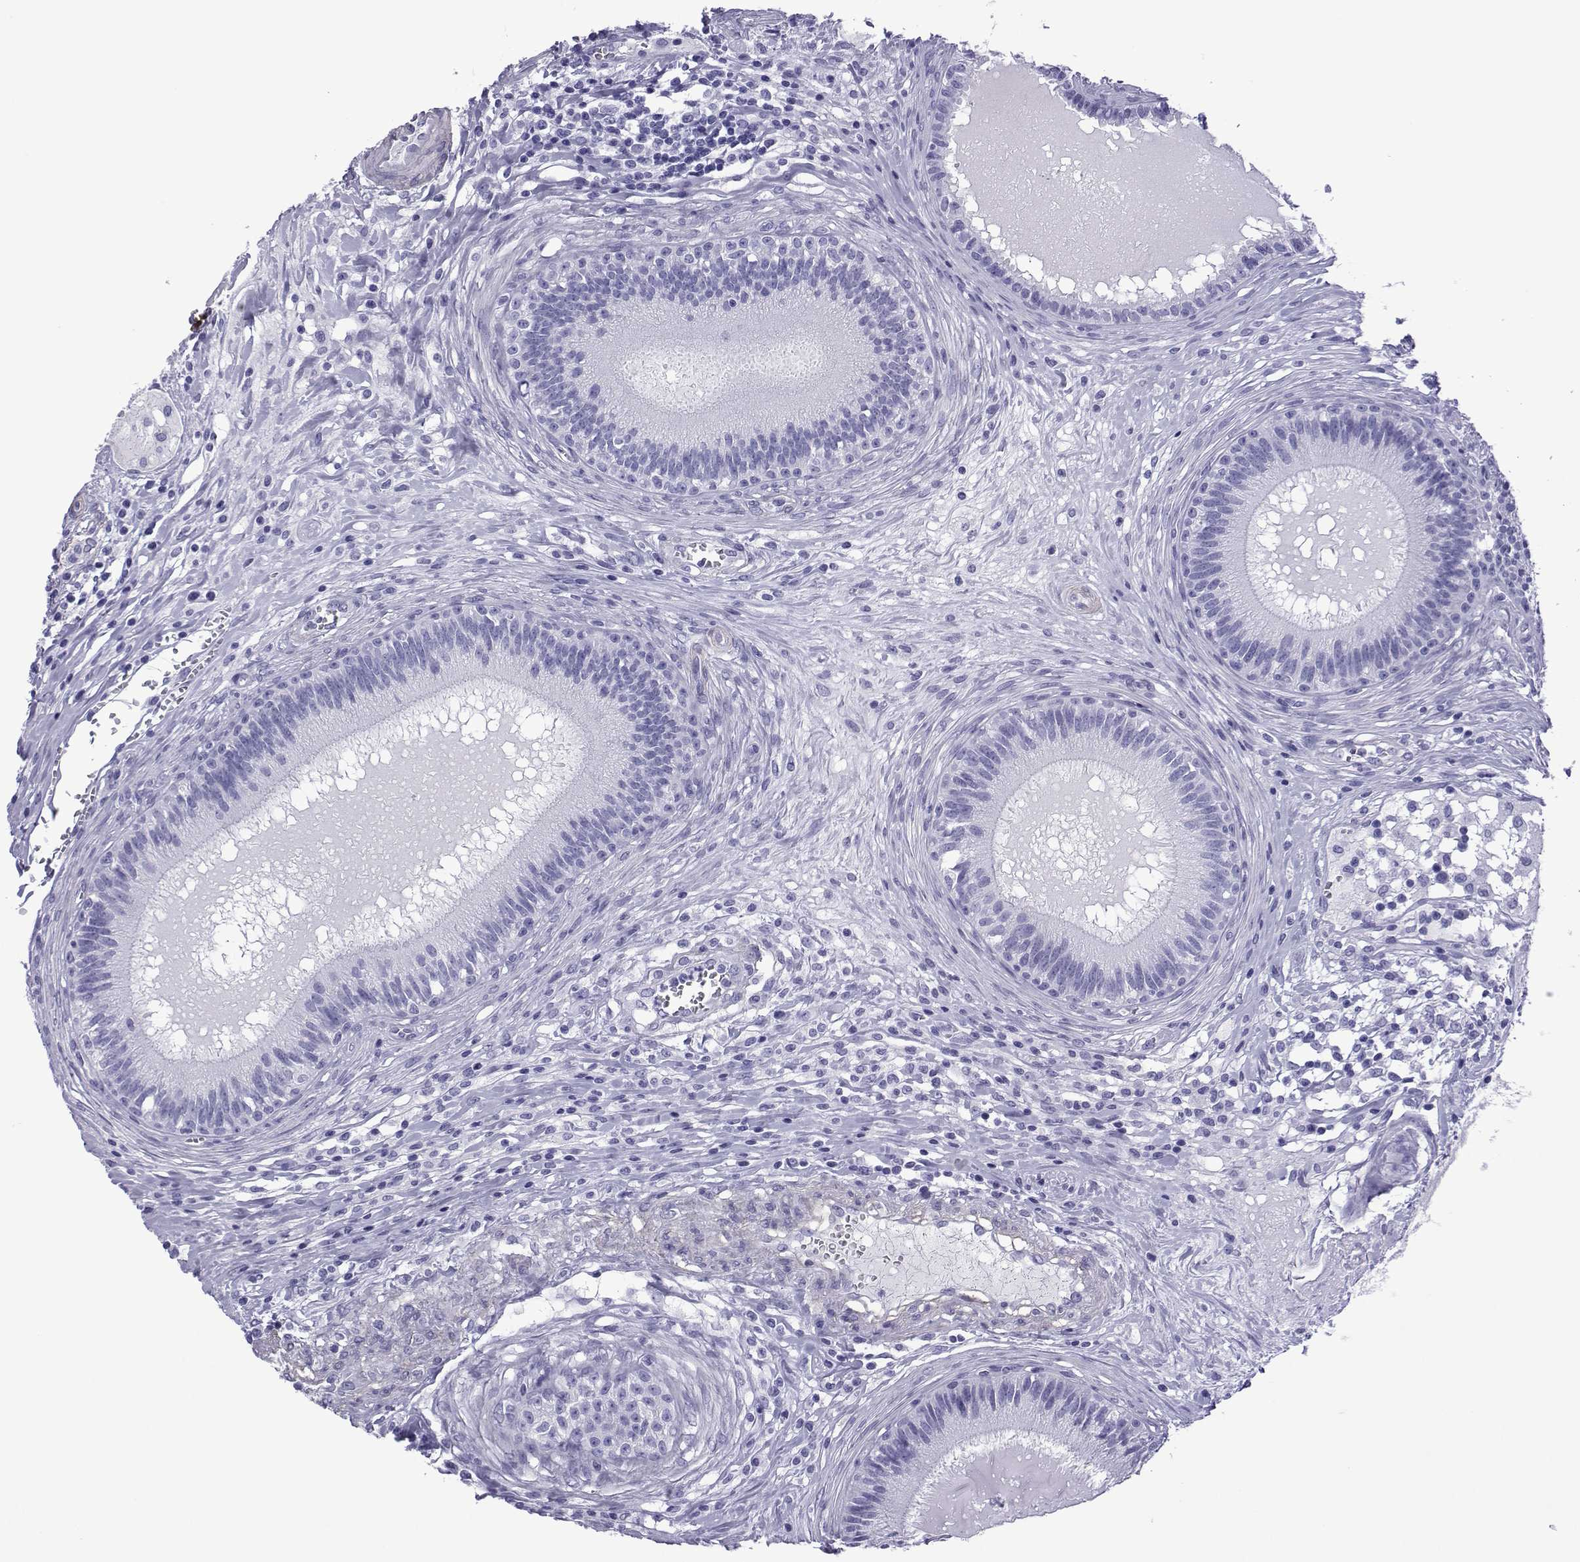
{"staining": {"intensity": "negative", "quantity": "none", "location": "none"}, "tissue": "epididymis", "cell_type": "Glandular cells", "image_type": "normal", "snomed": [{"axis": "morphology", "description": "Normal tissue, NOS"}, {"axis": "topography", "description": "Epididymis"}], "caption": "This photomicrograph is of normal epididymis stained with immunohistochemistry to label a protein in brown with the nuclei are counter-stained blue. There is no expression in glandular cells. Nuclei are stained in blue.", "gene": "SPANXA1", "patient": {"sex": "male", "age": 27}}